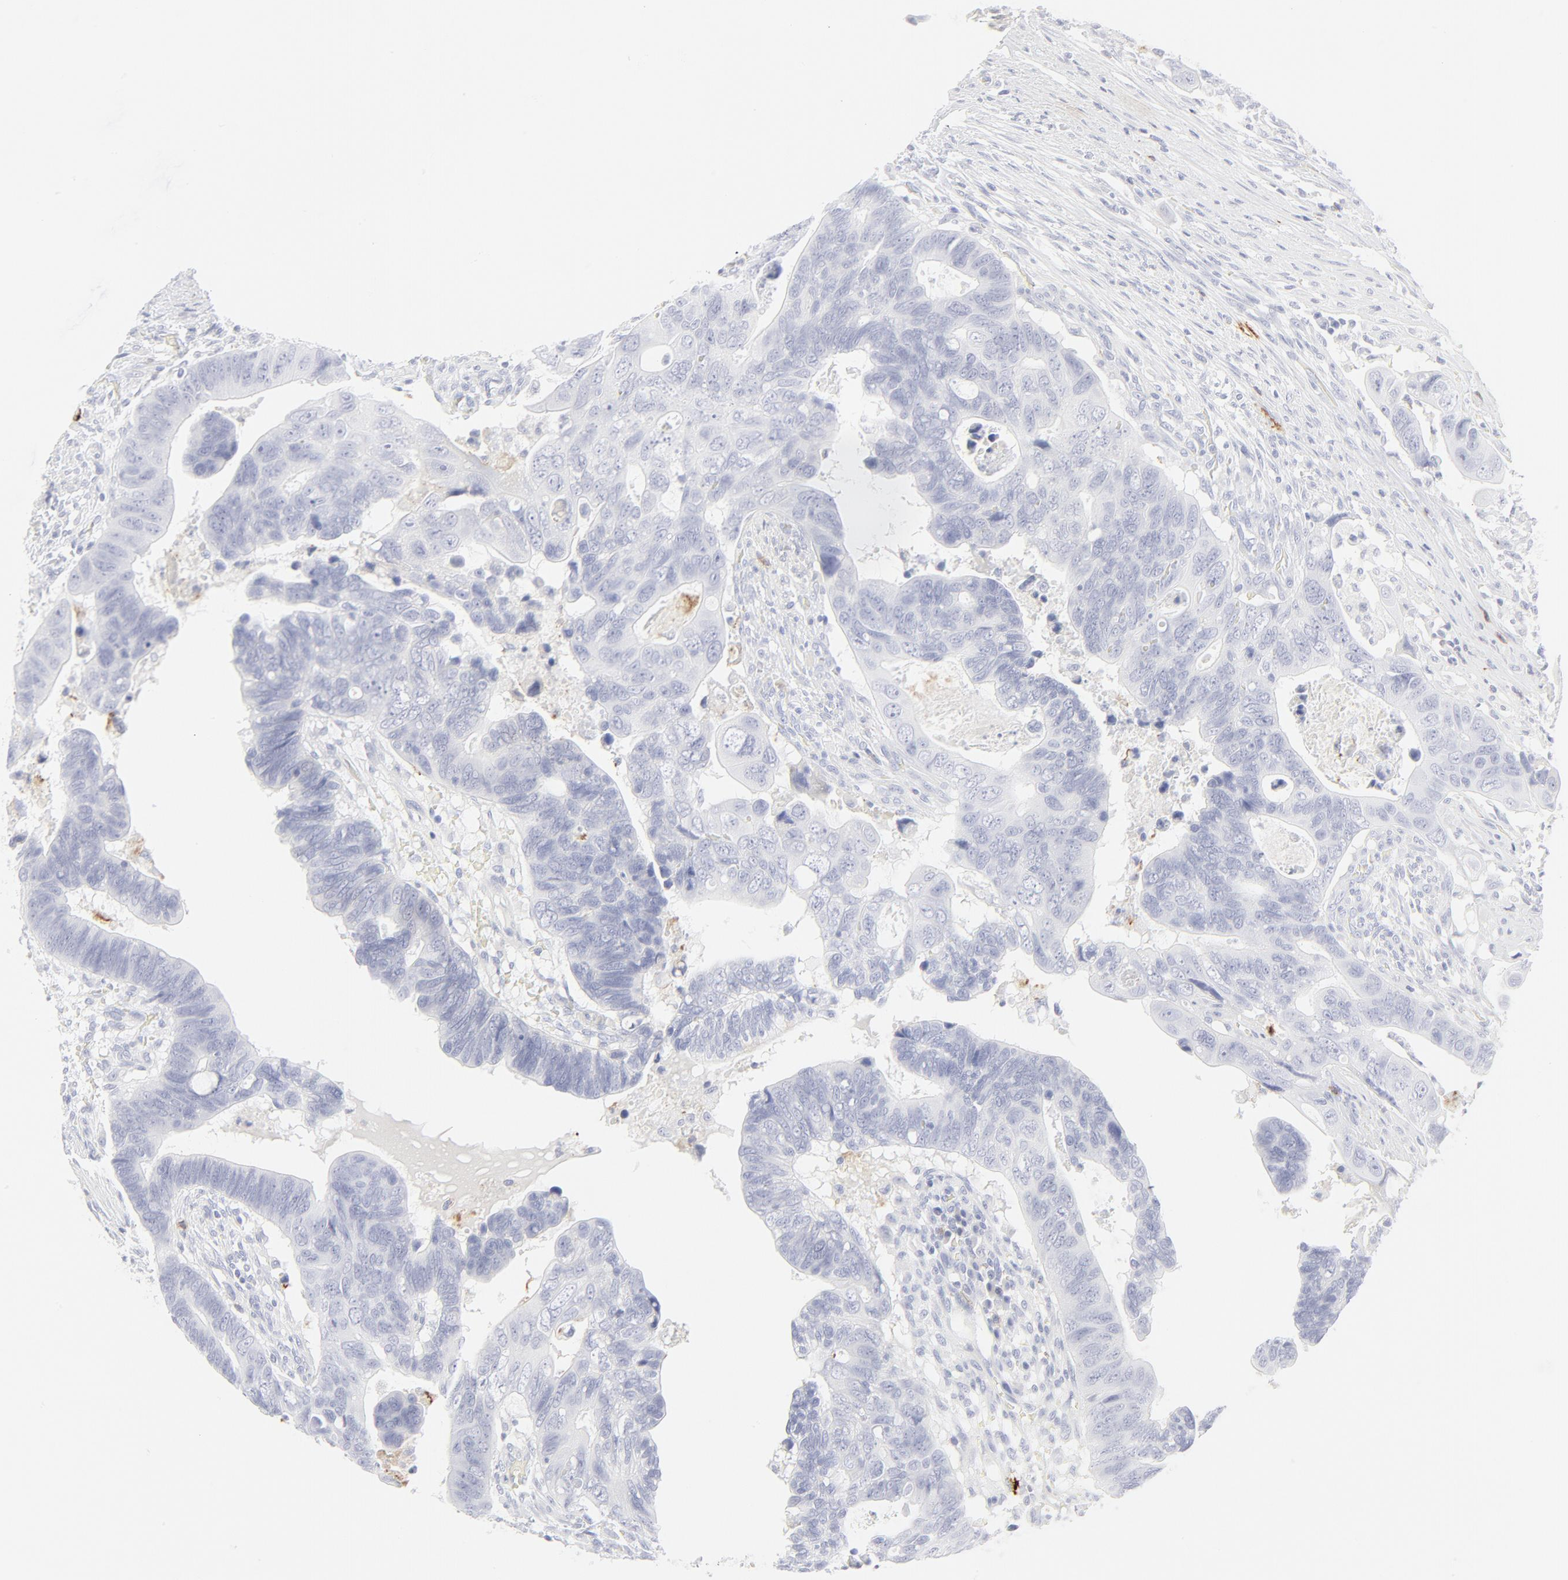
{"staining": {"intensity": "negative", "quantity": "none", "location": "none"}, "tissue": "colorectal cancer", "cell_type": "Tumor cells", "image_type": "cancer", "snomed": [{"axis": "morphology", "description": "Adenocarcinoma, NOS"}, {"axis": "topography", "description": "Rectum"}], "caption": "Colorectal cancer stained for a protein using IHC displays no staining tumor cells.", "gene": "CCR7", "patient": {"sex": "male", "age": 53}}